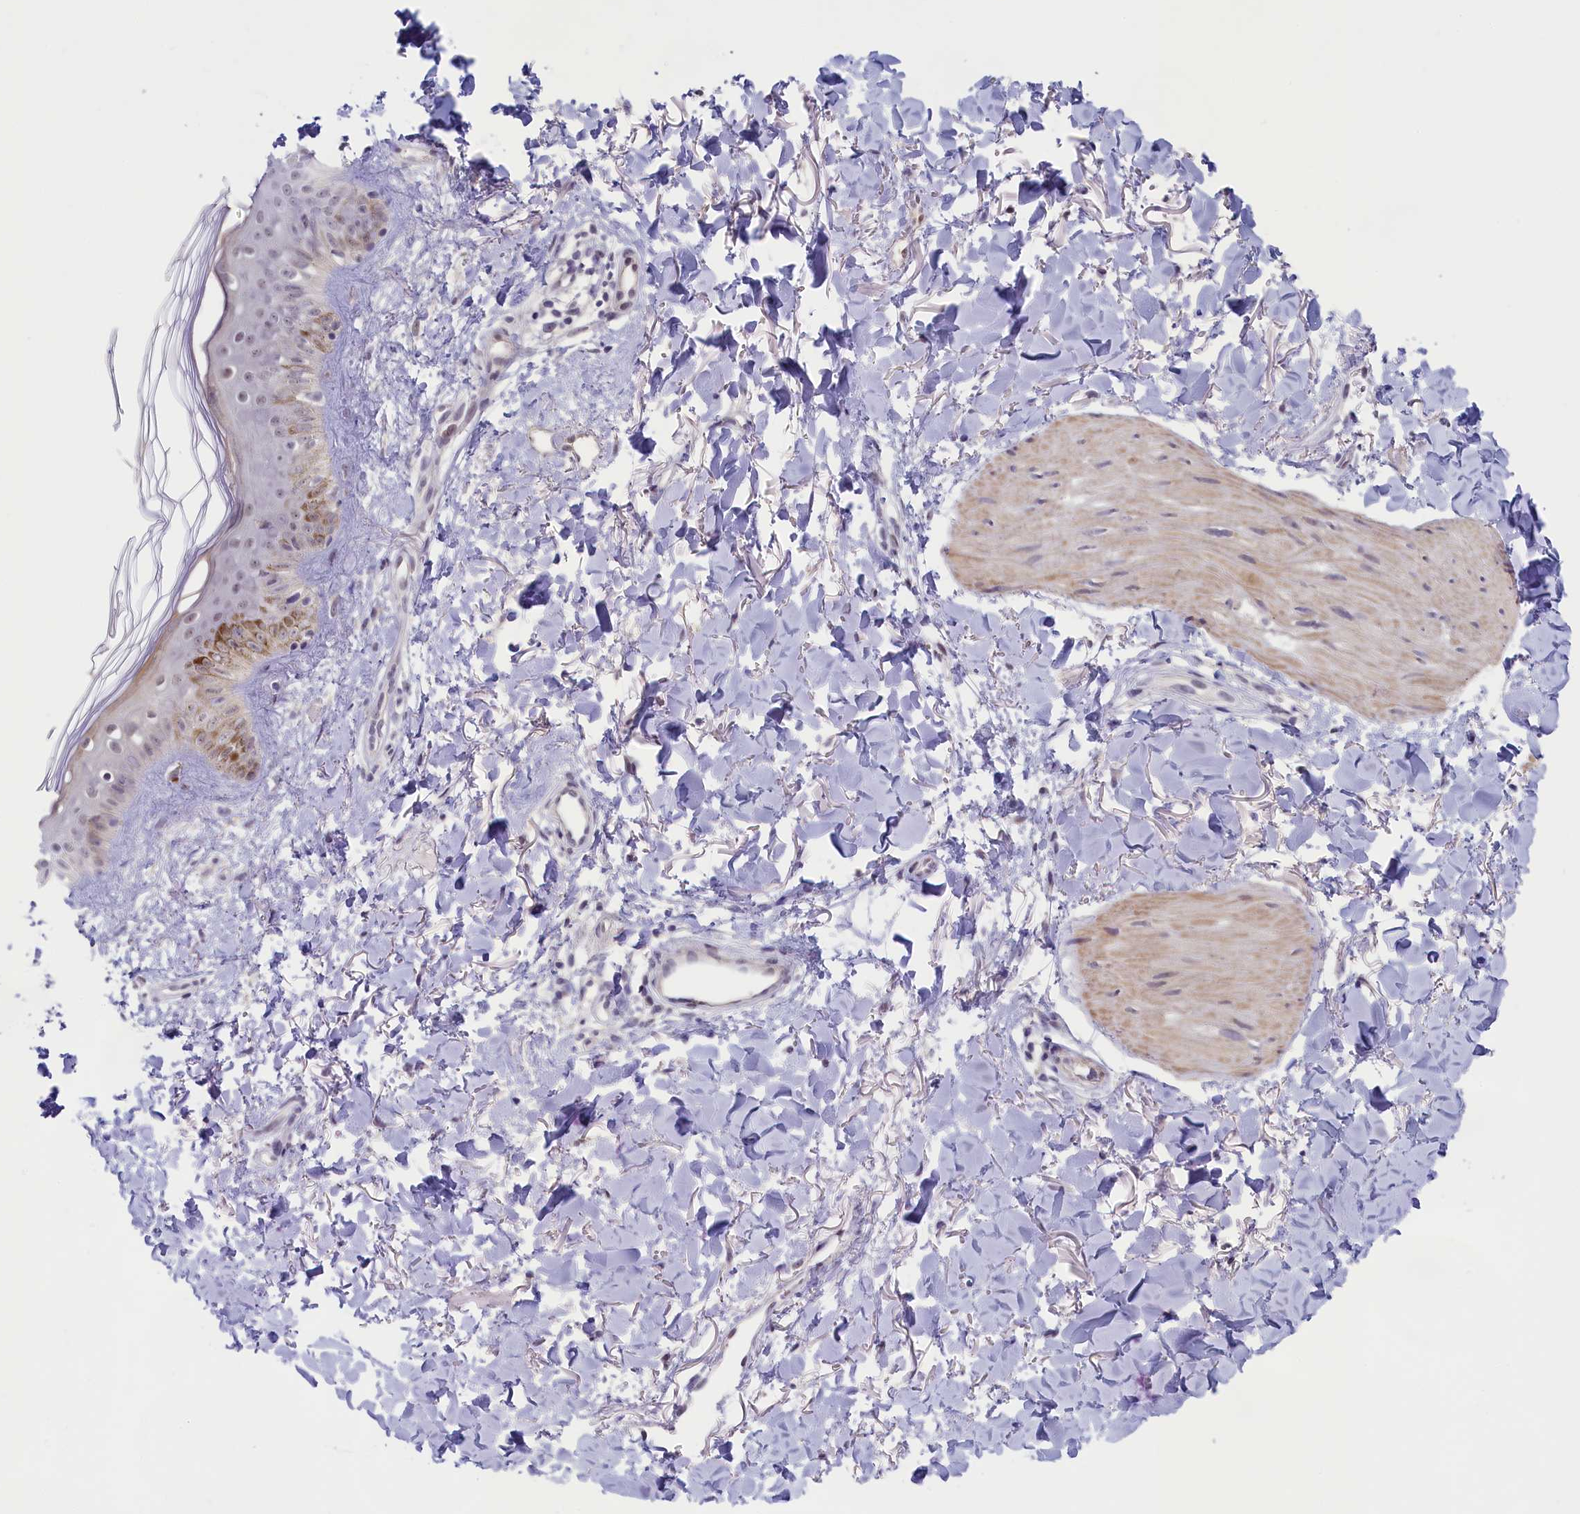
{"staining": {"intensity": "negative", "quantity": "none", "location": "none"}, "tissue": "skin", "cell_type": "Fibroblasts", "image_type": "normal", "snomed": [{"axis": "morphology", "description": "Normal tissue, NOS"}, {"axis": "topography", "description": "Skin"}], "caption": "High magnification brightfield microscopy of normal skin stained with DAB (3,3'-diaminobenzidine) (brown) and counterstained with hematoxylin (blue): fibroblasts show no significant positivity.", "gene": "CRAMP1", "patient": {"sex": "female", "age": 58}}